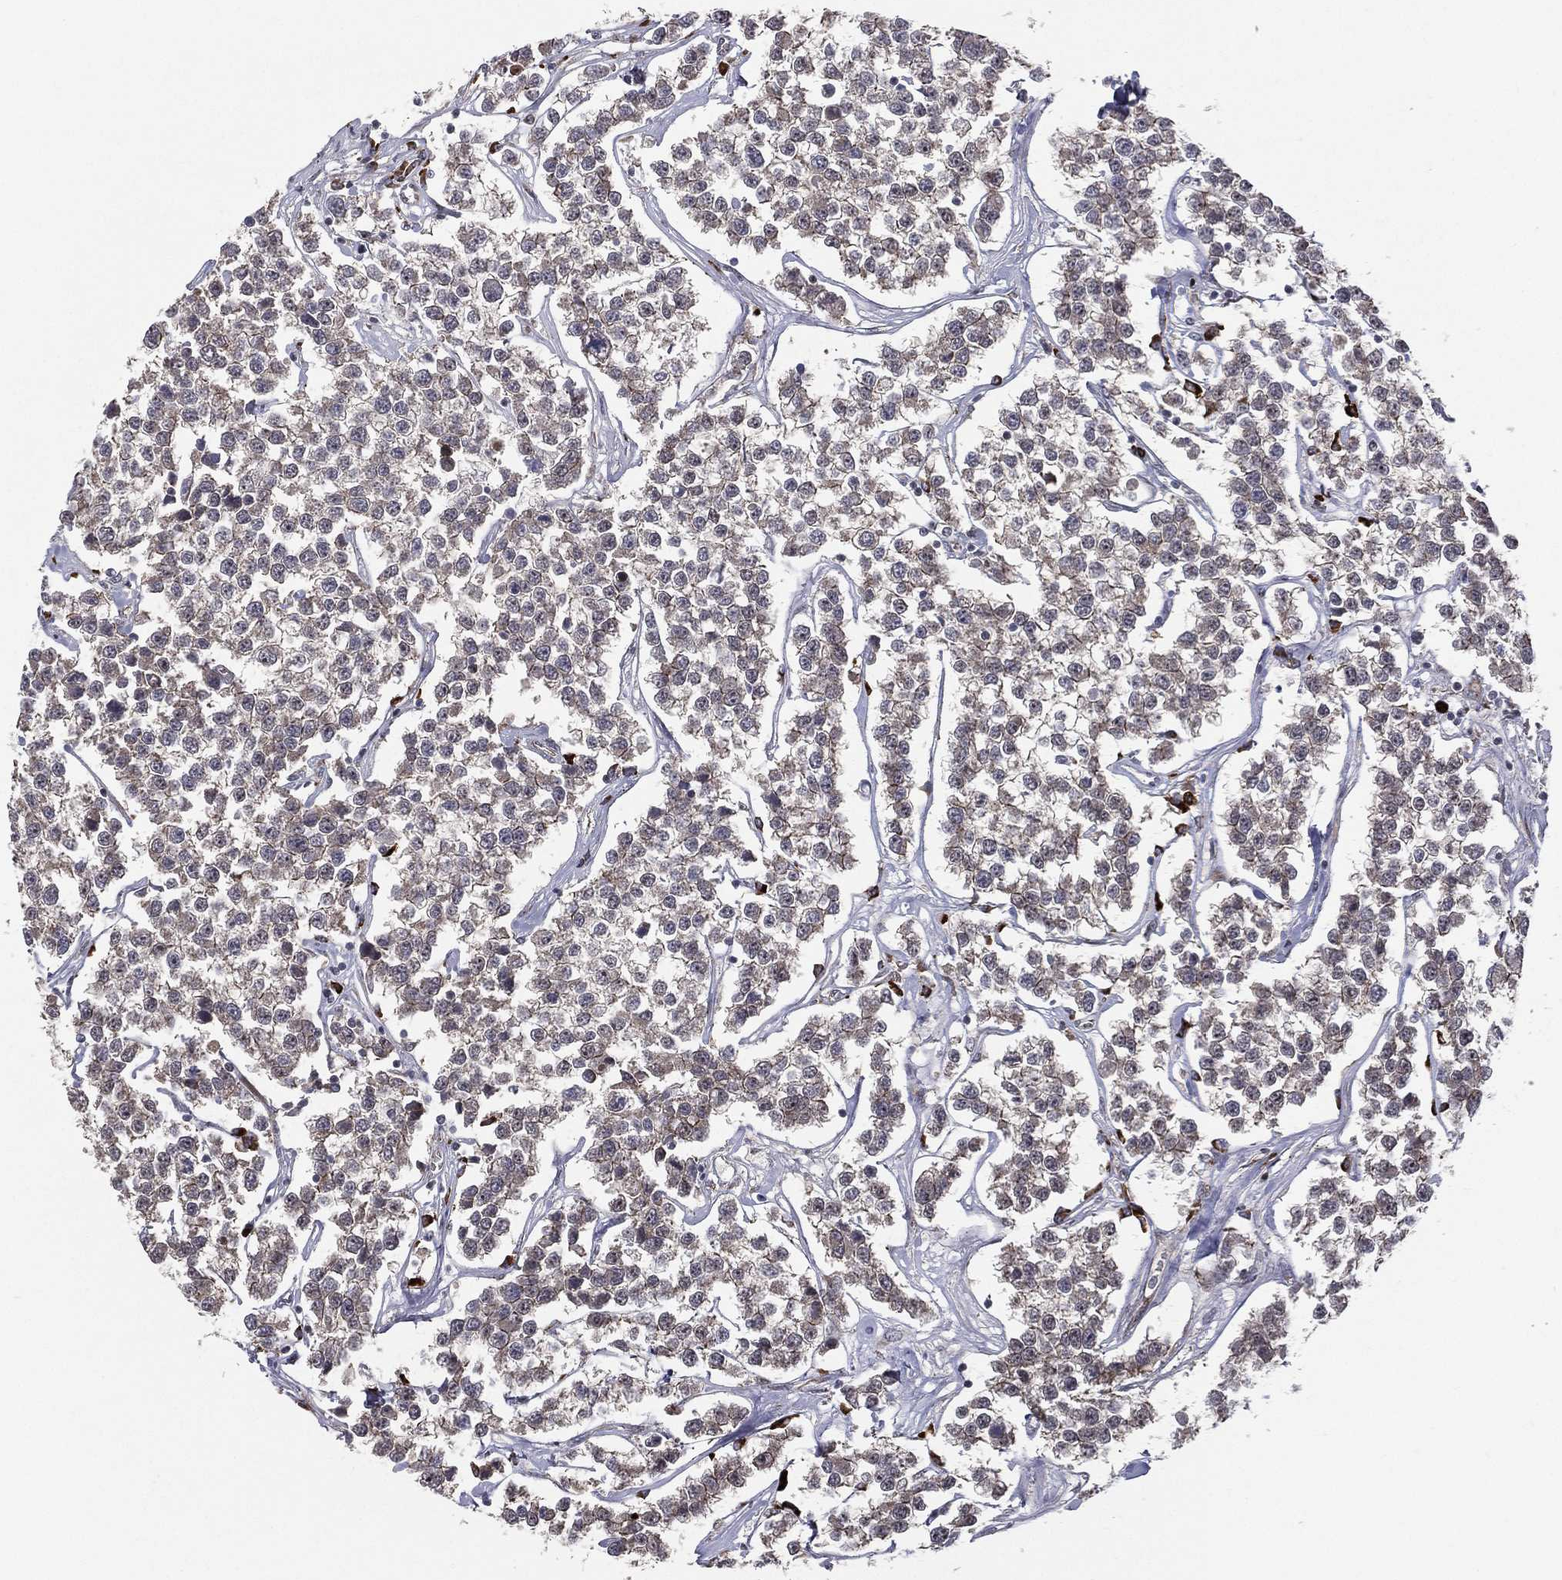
{"staining": {"intensity": "negative", "quantity": "none", "location": "none"}, "tissue": "testis cancer", "cell_type": "Tumor cells", "image_type": "cancer", "snomed": [{"axis": "morphology", "description": "Seminoma, NOS"}, {"axis": "topography", "description": "Testis"}], "caption": "This is an immunohistochemistry photomicrograph of seminoma (testis). There is no positivity in tumor cells.", "gene": "VHL", "patient": {"sex": "male", "age": 59}}